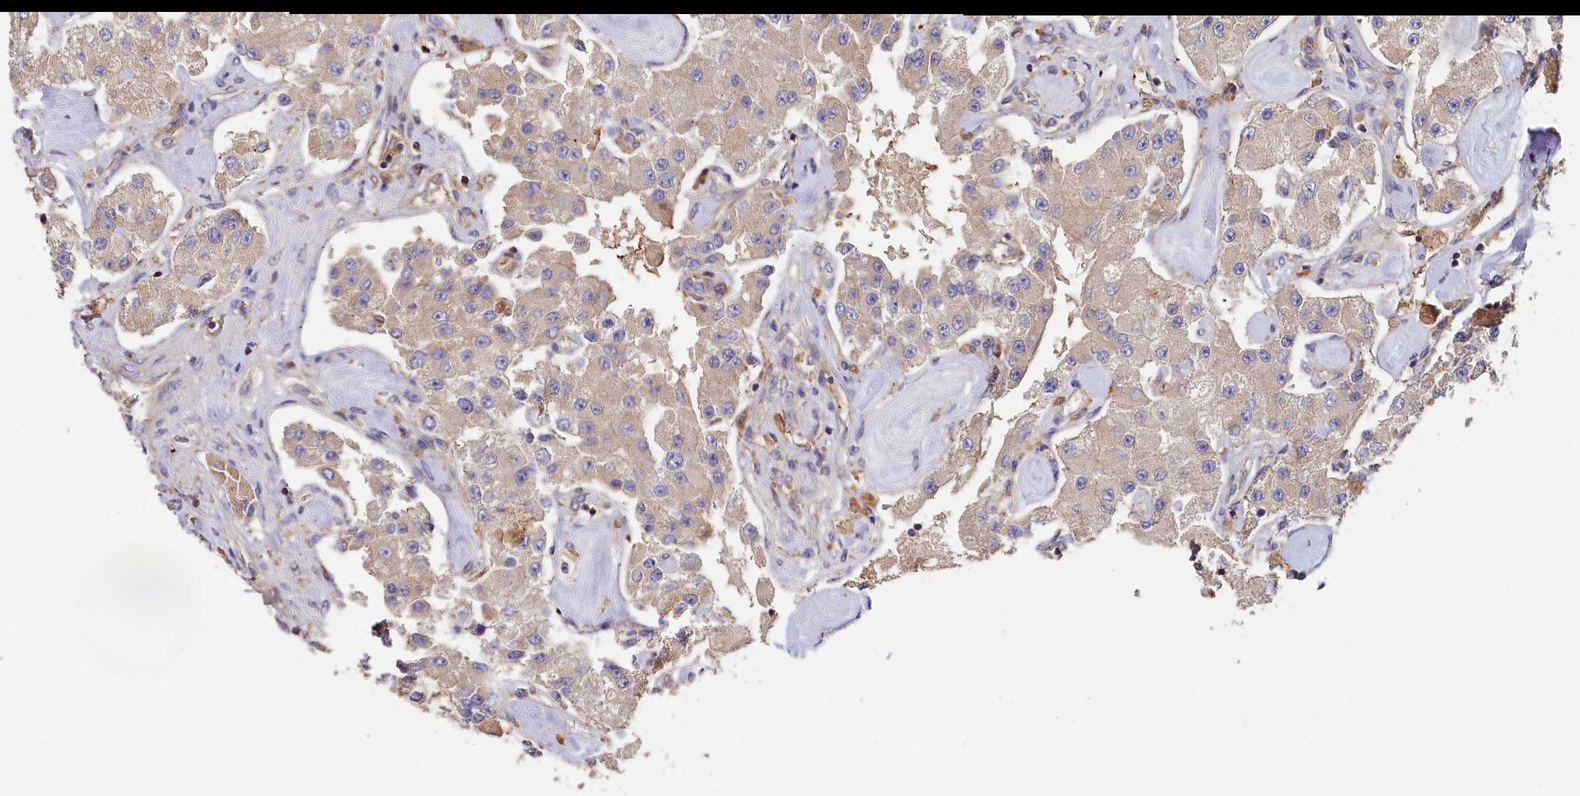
{"staining": {"intensity": "weak", "quantity": "<25%", "location": "cytoplasmic/membranous"}, "tissue": "carcinoid", "cell_type": "Tumor cells", "image_type": "cancer", "snomed": [{"axis": "morphology", "description": "Carcinoid, malignant, NOS"}, {"axis": "topography", "description": "Pancreas"}], "caption": "IHC of human carcinoid reveals no expression in tumor cells.", "gene": "PPIP5K1", "patient": {"sex": "male", "age": 41}}